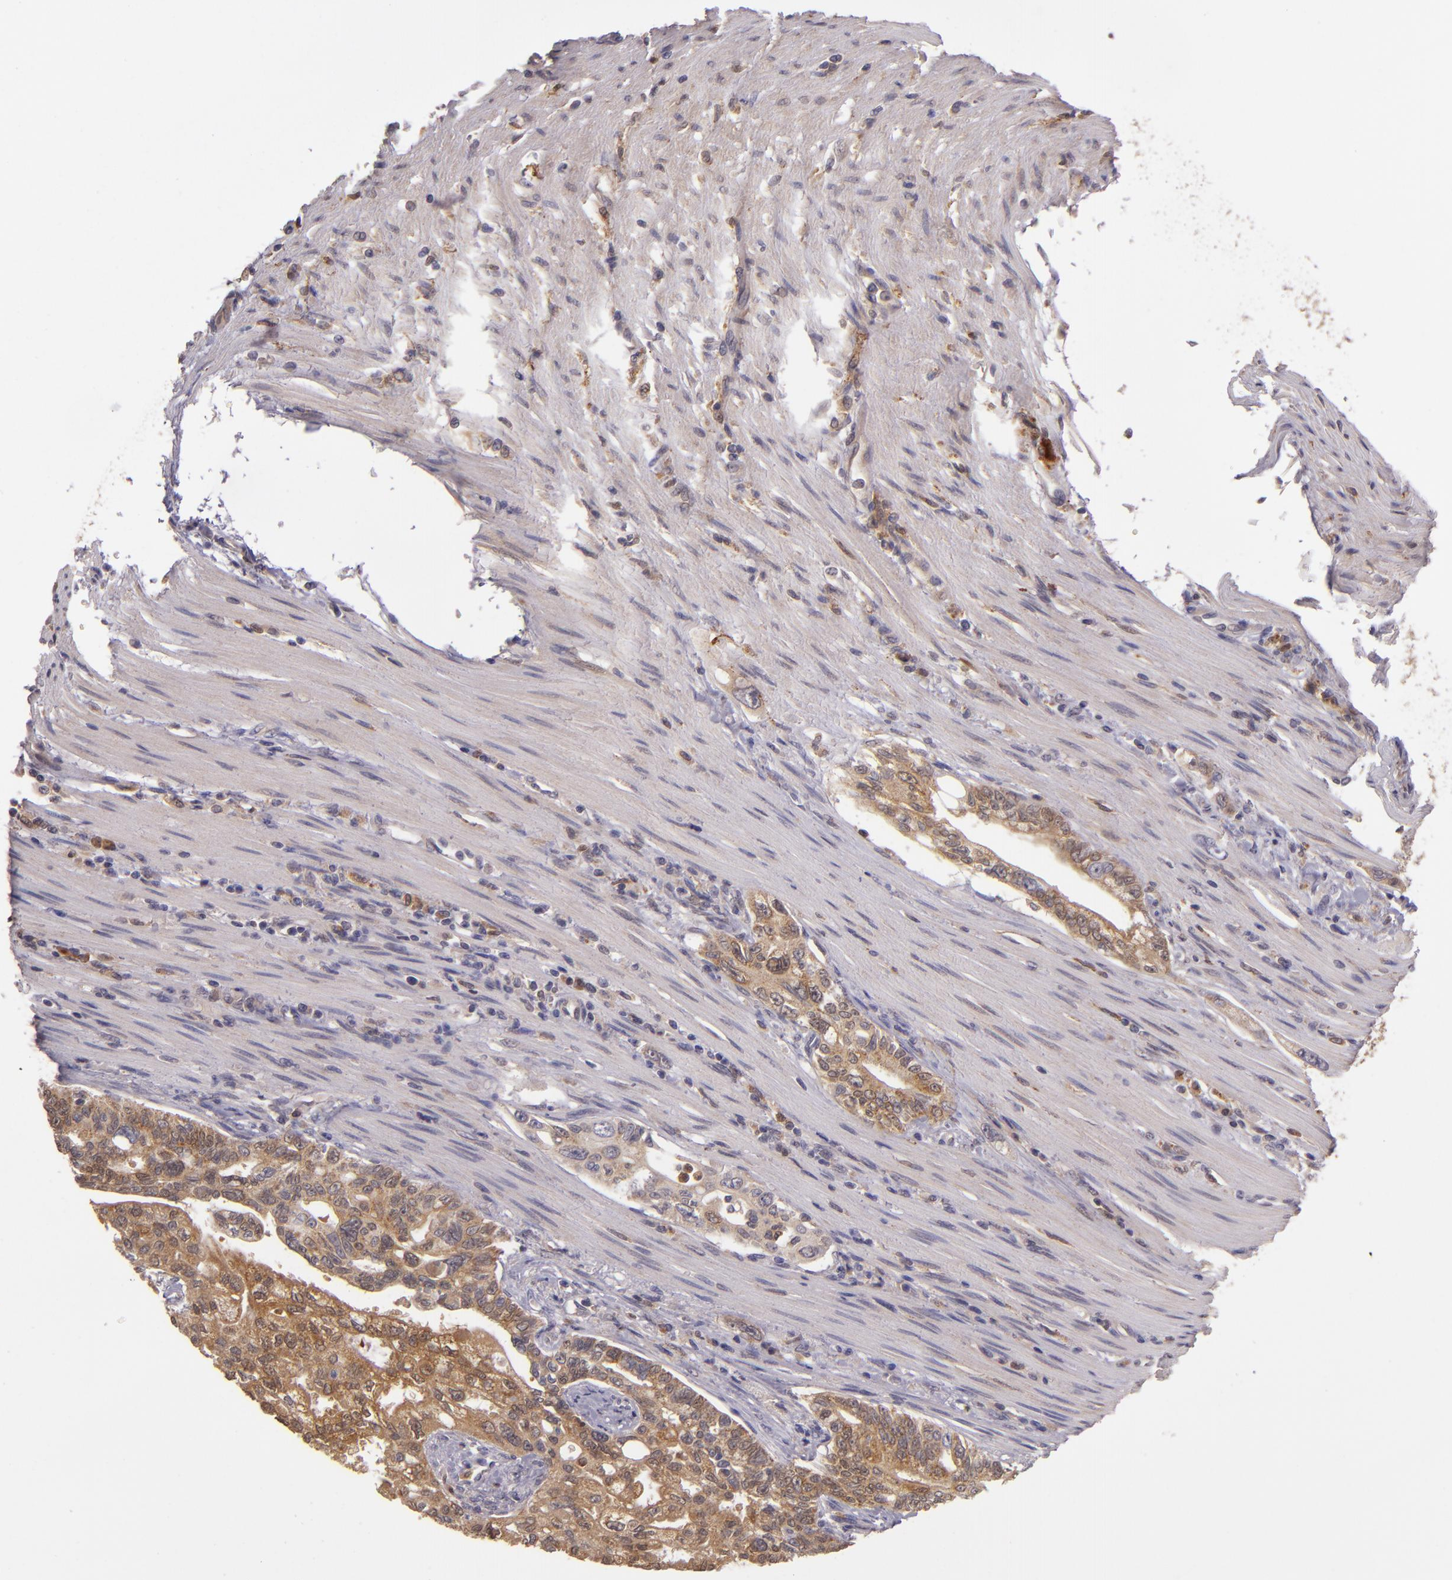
{"staining": {"intensity": "moderate", "quantity": ">75%", "location": "cytoplasmic/membranous"}, "tissue": "pancreatic cancer", "cell_type": "Tumor cells", "image_type": "cancer", "snomed": [{"axis": "morphology", "description": "Normal tissue, NOS"}, {"axis": "topography", "description": "Pancreas"}], "caption": "Immunohistochemical staining of human pancreatic cancer shows moderate cytoplasmic/membranous protein positivity in about >75% of tumor cells. (DAB IHC, brown staining for protein, blue staining for nuclei).", "gene": "FHIT", "patient": {"sex": "male", "age": 42}}